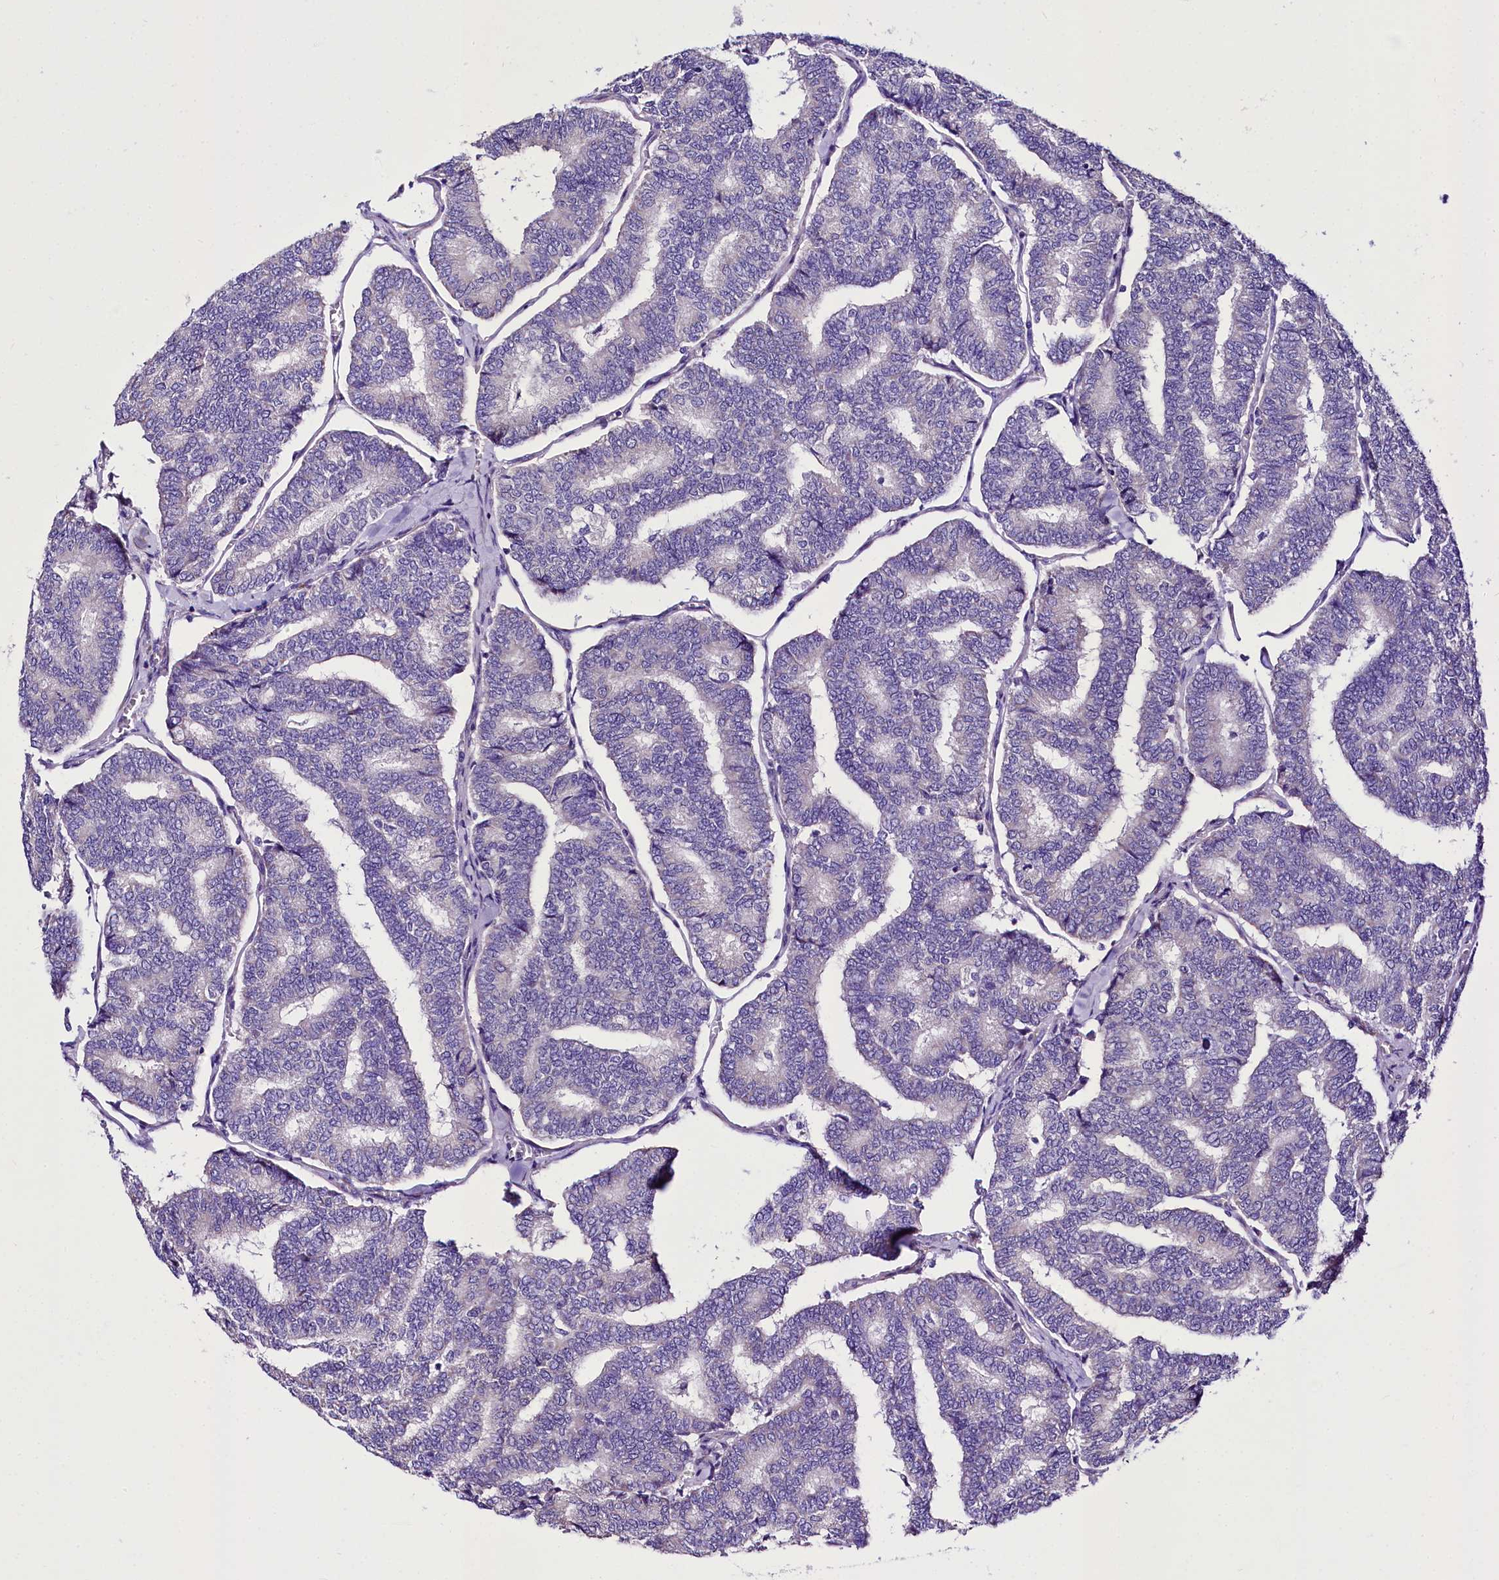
{"staining": {"intensity": "negative", "quantity": "none", "location": "none"}, "tissue": "thyroid cancer", "cell_type": "Tumor cells", "image_type": "cancer", "snomed": [{"axis": "morphology", "description": "Papillary adenocarcinoma, NOS"}, {"axis": "topography", "description": "Thyroid gland"}], "caption": "There is no significant expression in tumor cells of thyroid cancer (papillary adenocarcinoma).", "gene": "A2ML1", "patient": {"sex": "female", "age": 35}}